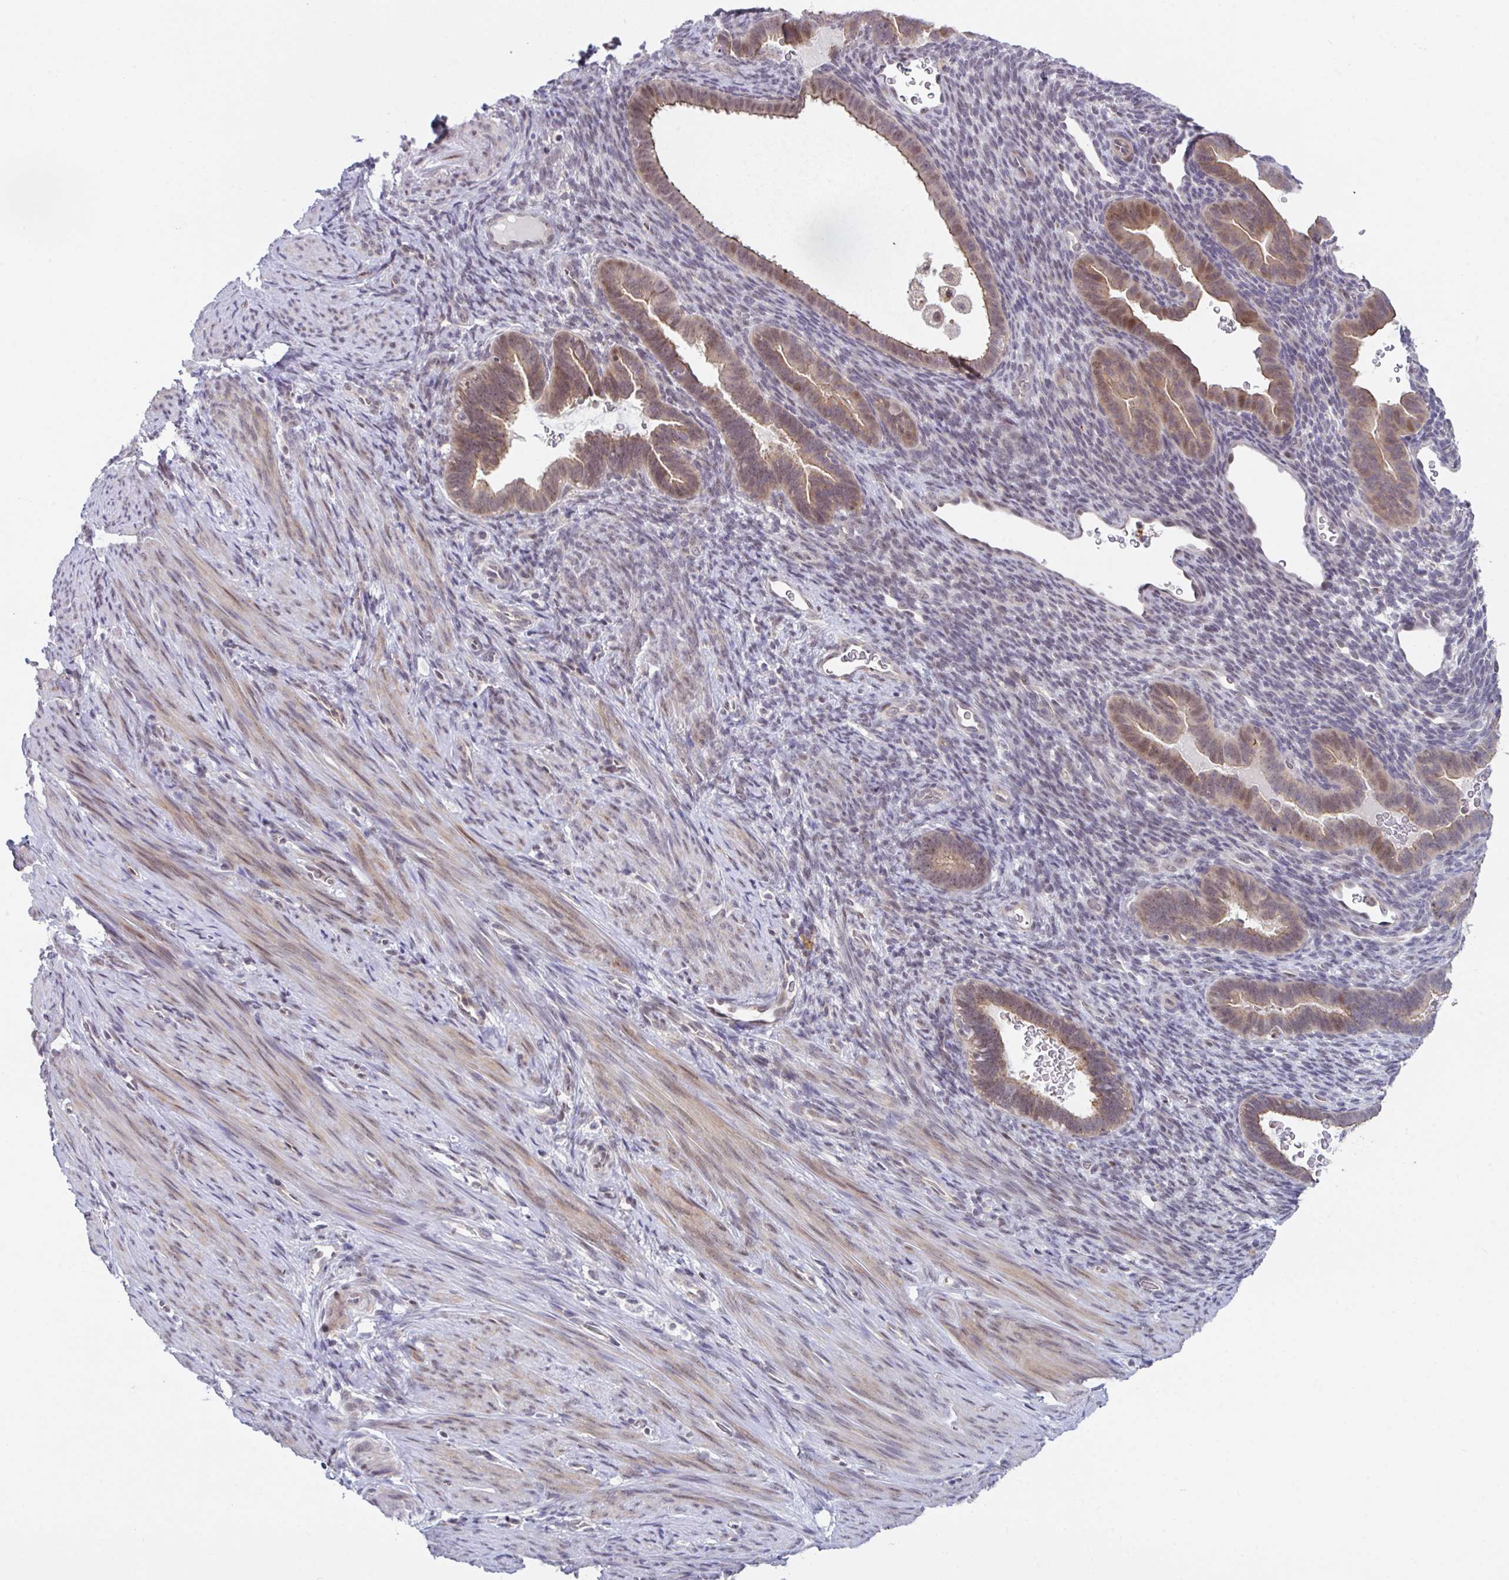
{"staining": {"intensity": "weak", "quantity": "<25%", "location": "nuclear"}, "tissue": "endometrium", "cell_type": "Cells in endometrial stroma", "image_type": "normal", "snomed": [{"axis": "morphology", "description": "Normal tissue, NOS"}, {"axis": "topography", "description": "Endometrium"}], "caption": "Cells in endometrial stroma are negative for protein expression in benign human endometrium. The staining is performed using DAB (3,3'-diaminobenzidine) brown chromogen with nuclei counter-stained in using hematoxylin.", "gene": "RBM18", "patient": {"sex": "female", "age": 34}}